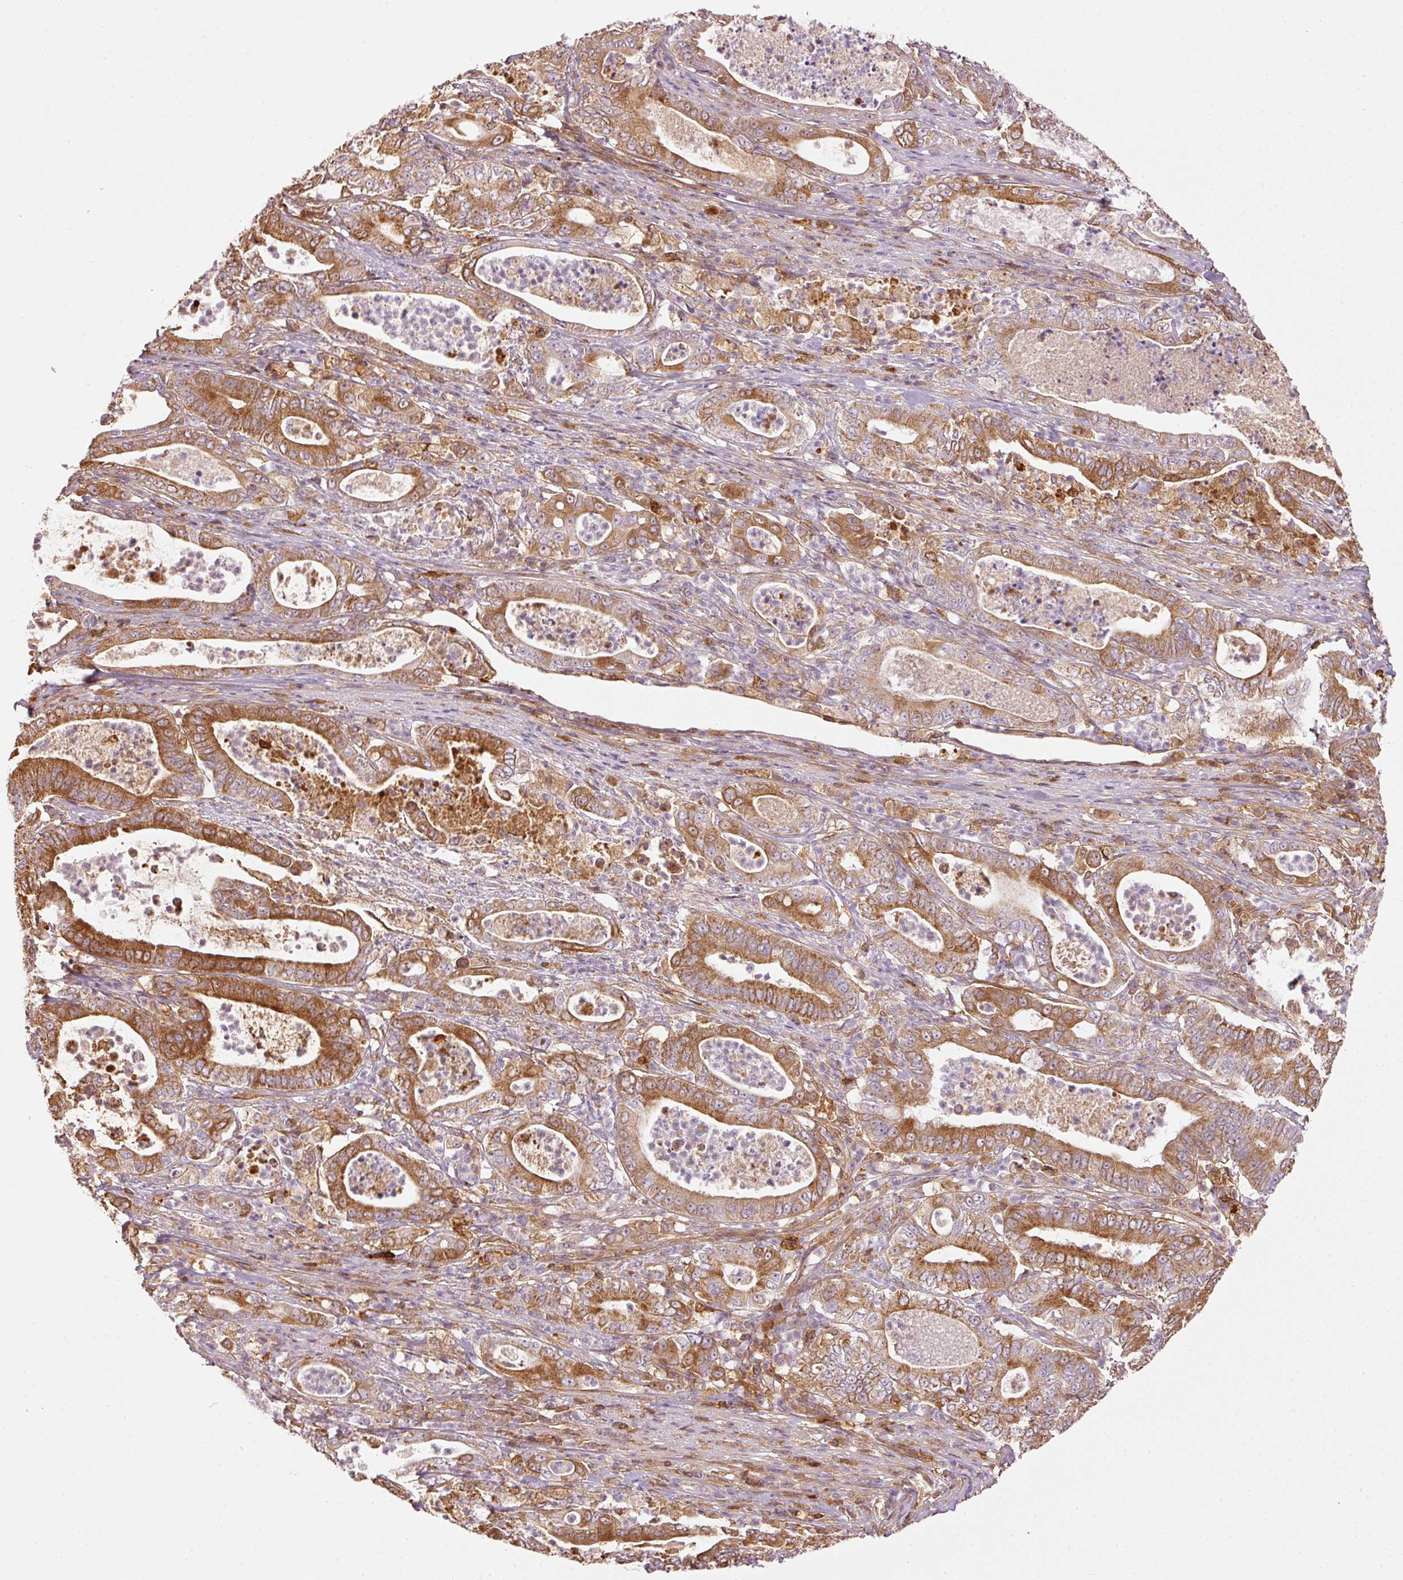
{"staining": {"intensity": "strong", "quantity": ">75%", "location": "cytoplasmic/membranous"}, "tissue": "pancreatic cancer", "cell_type": "Tumor cells", "image_type": "cancer", "snomed": [{"axis": "morphology", "description": "Adenocarcinoma, NOS"}, {"axis": "topography", "description": "Pancreas"}], "caption": "A high amount of strong cytoplasmic/membranous staining is identified in about >75% of tumor cells in pancreatic adenocarcinoma tissue.", "gene": "SERPING1", "patient": {"sex": "male", "age": 71}}